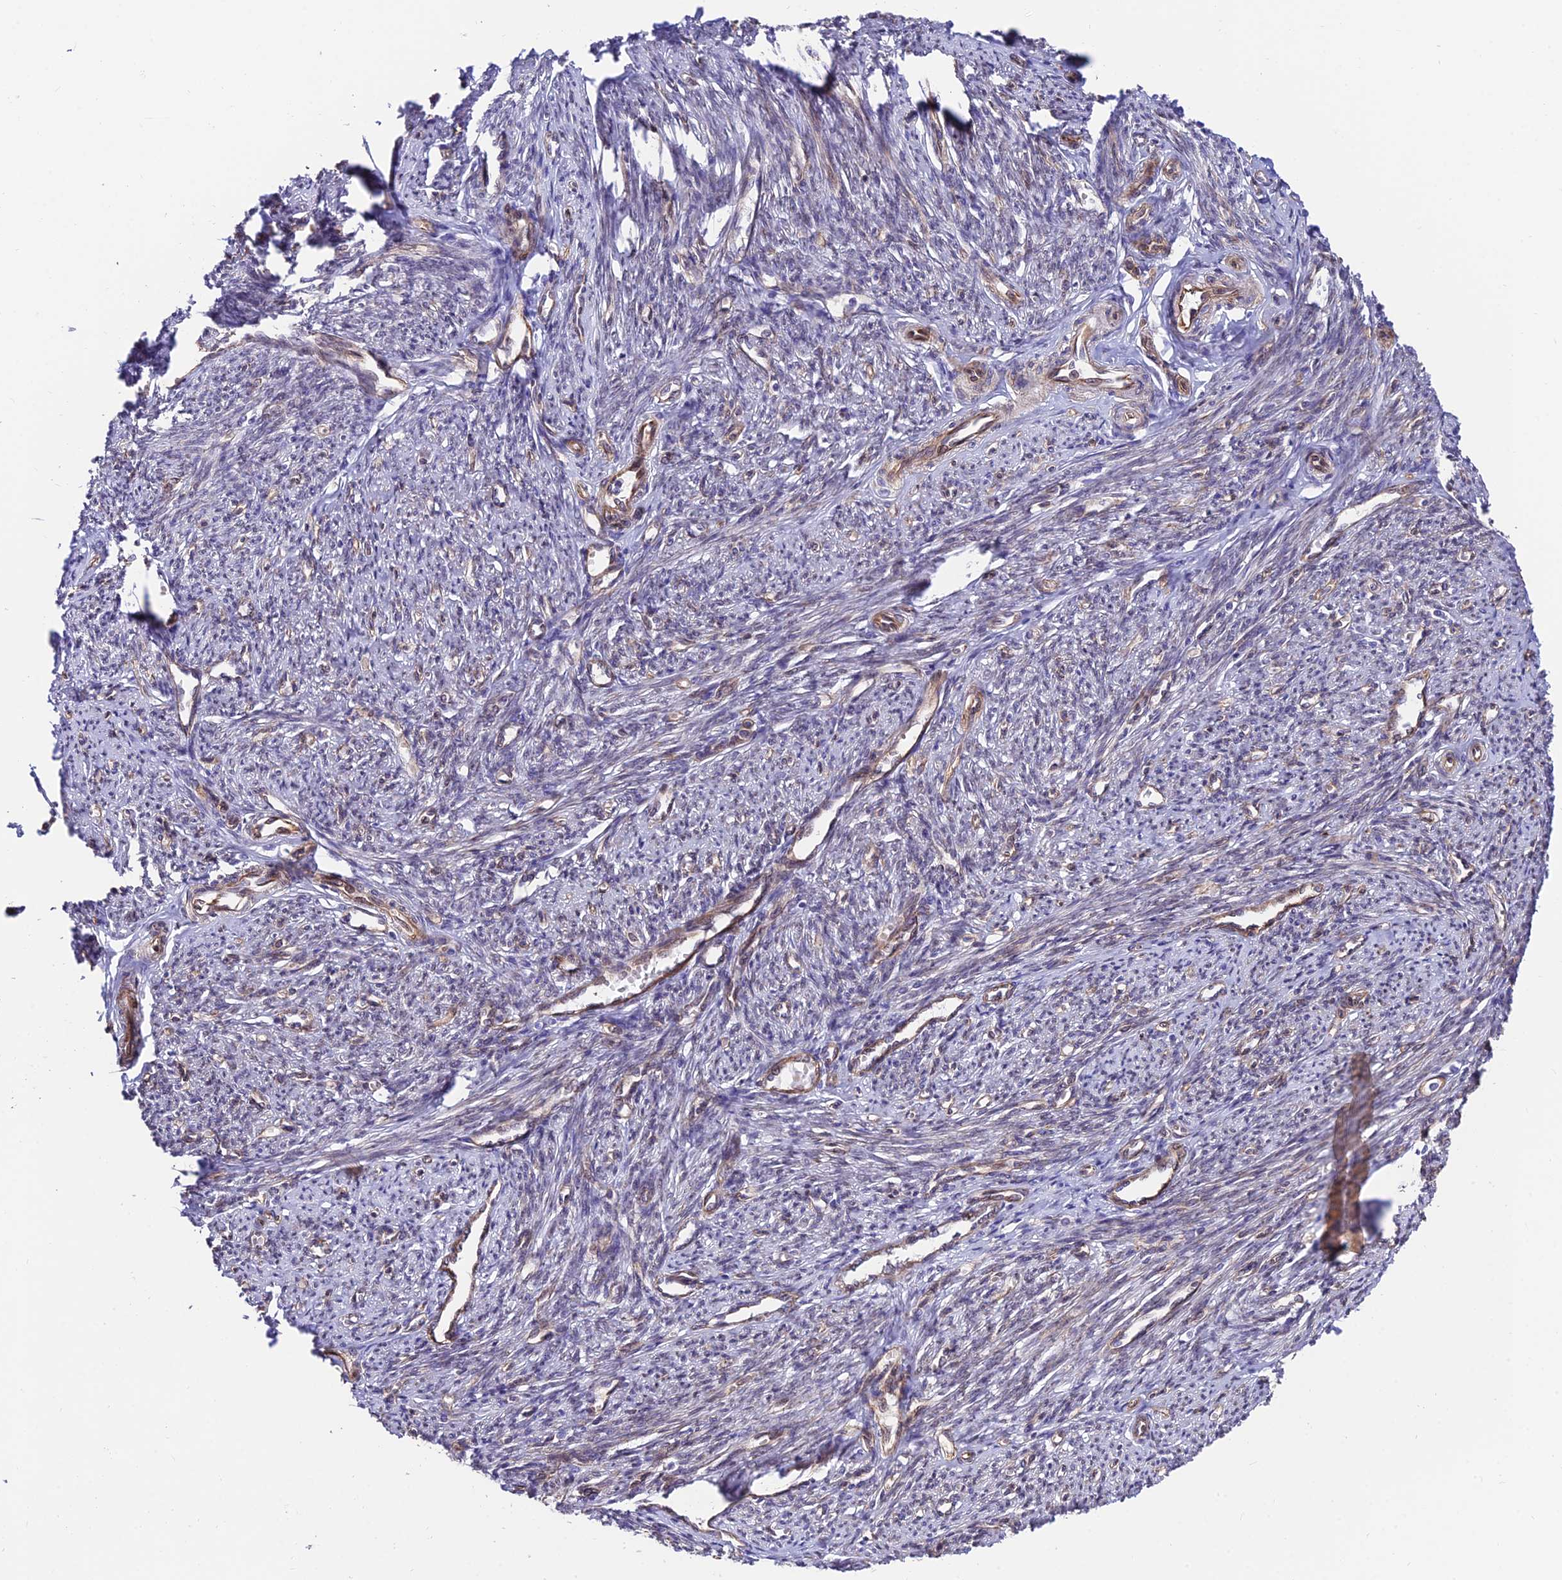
{"staining": {"intensity": "weak", "quantity": "25%-75%", "location": "cytoplasmic/membranous"}, "tissue": "smooth muscle", "cell_type": "Smooth muscle cells", "image_type": "normal", "snomed": [{"axis": "morphology", "description": "Normal tissue, NOS"}, {"axis": "topography", "description": "Smooth muscle"}, {"axis": "topography", "description": "Uterus"}], "caption": "Smooth muscle stained with DAB immunohistochemistry exhibits low levels of weak cytoplasmic/membranous positivity in about 25%-75% of smooth muscle cells.", "gene": "EXOC3L4", "patient": {"sex": "female", "age": 59}}